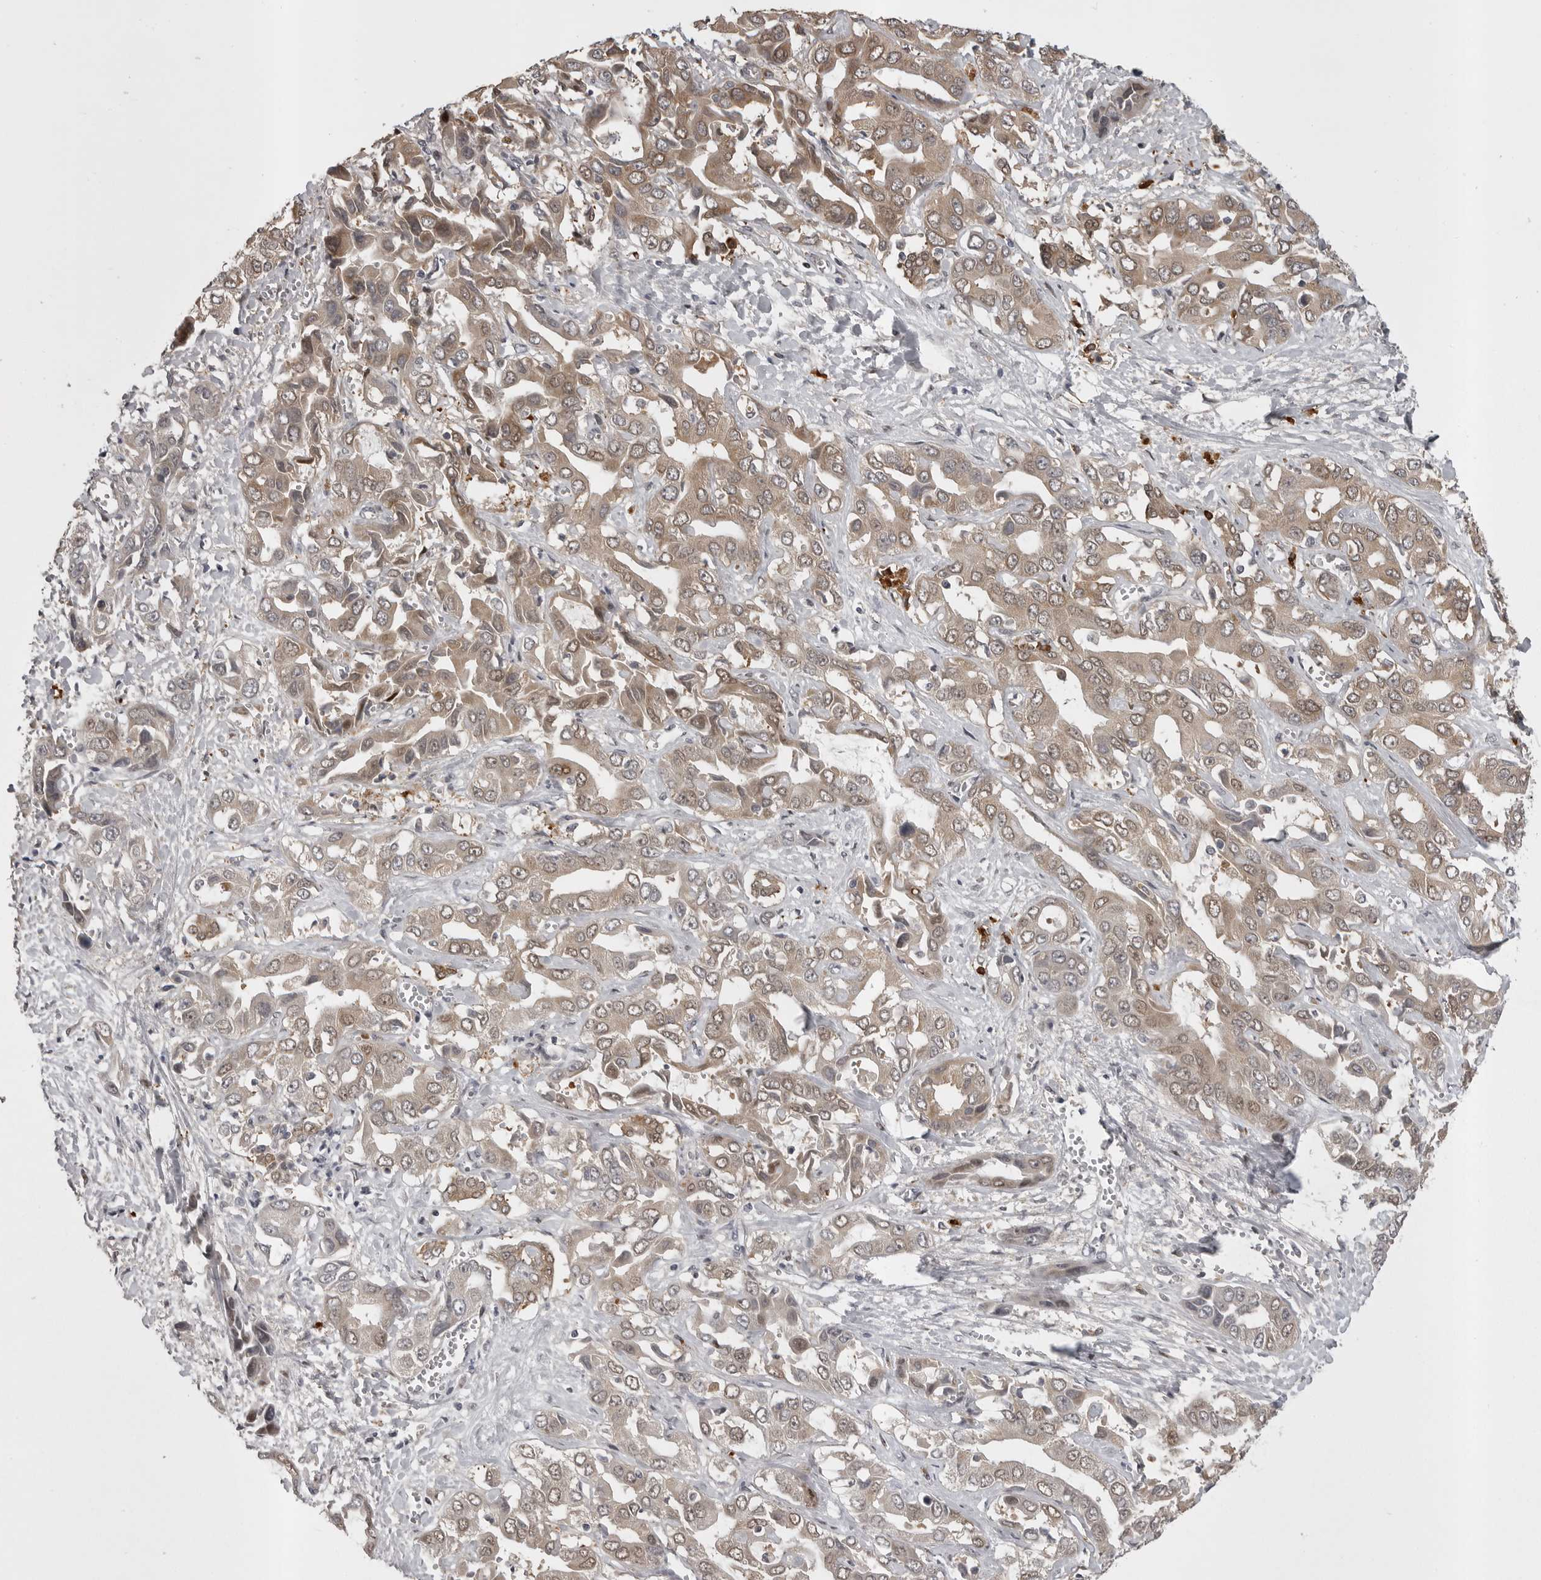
{"staining": {"intensity": "weak", "quantity": "25%-75%", "location": "cytoplasmic/membranous"}, "tissue": "liver cancer", "cell_type": "Tumor cells", "image_type": "cancer", "snomed": [{"axis": "morphology", "description": "Cholangiocarcinoma"}, {"axis": "topography", "description": "Liver"}], "caption": "Protein expression analysis of liver cancer (cholangiocarcinoma) demonstrates weak cytoplasmic/membranous expression in about 25%-75% of tumor cells.", "gene": "SNX16", "patient": {"sex": "female", "age": 52}}